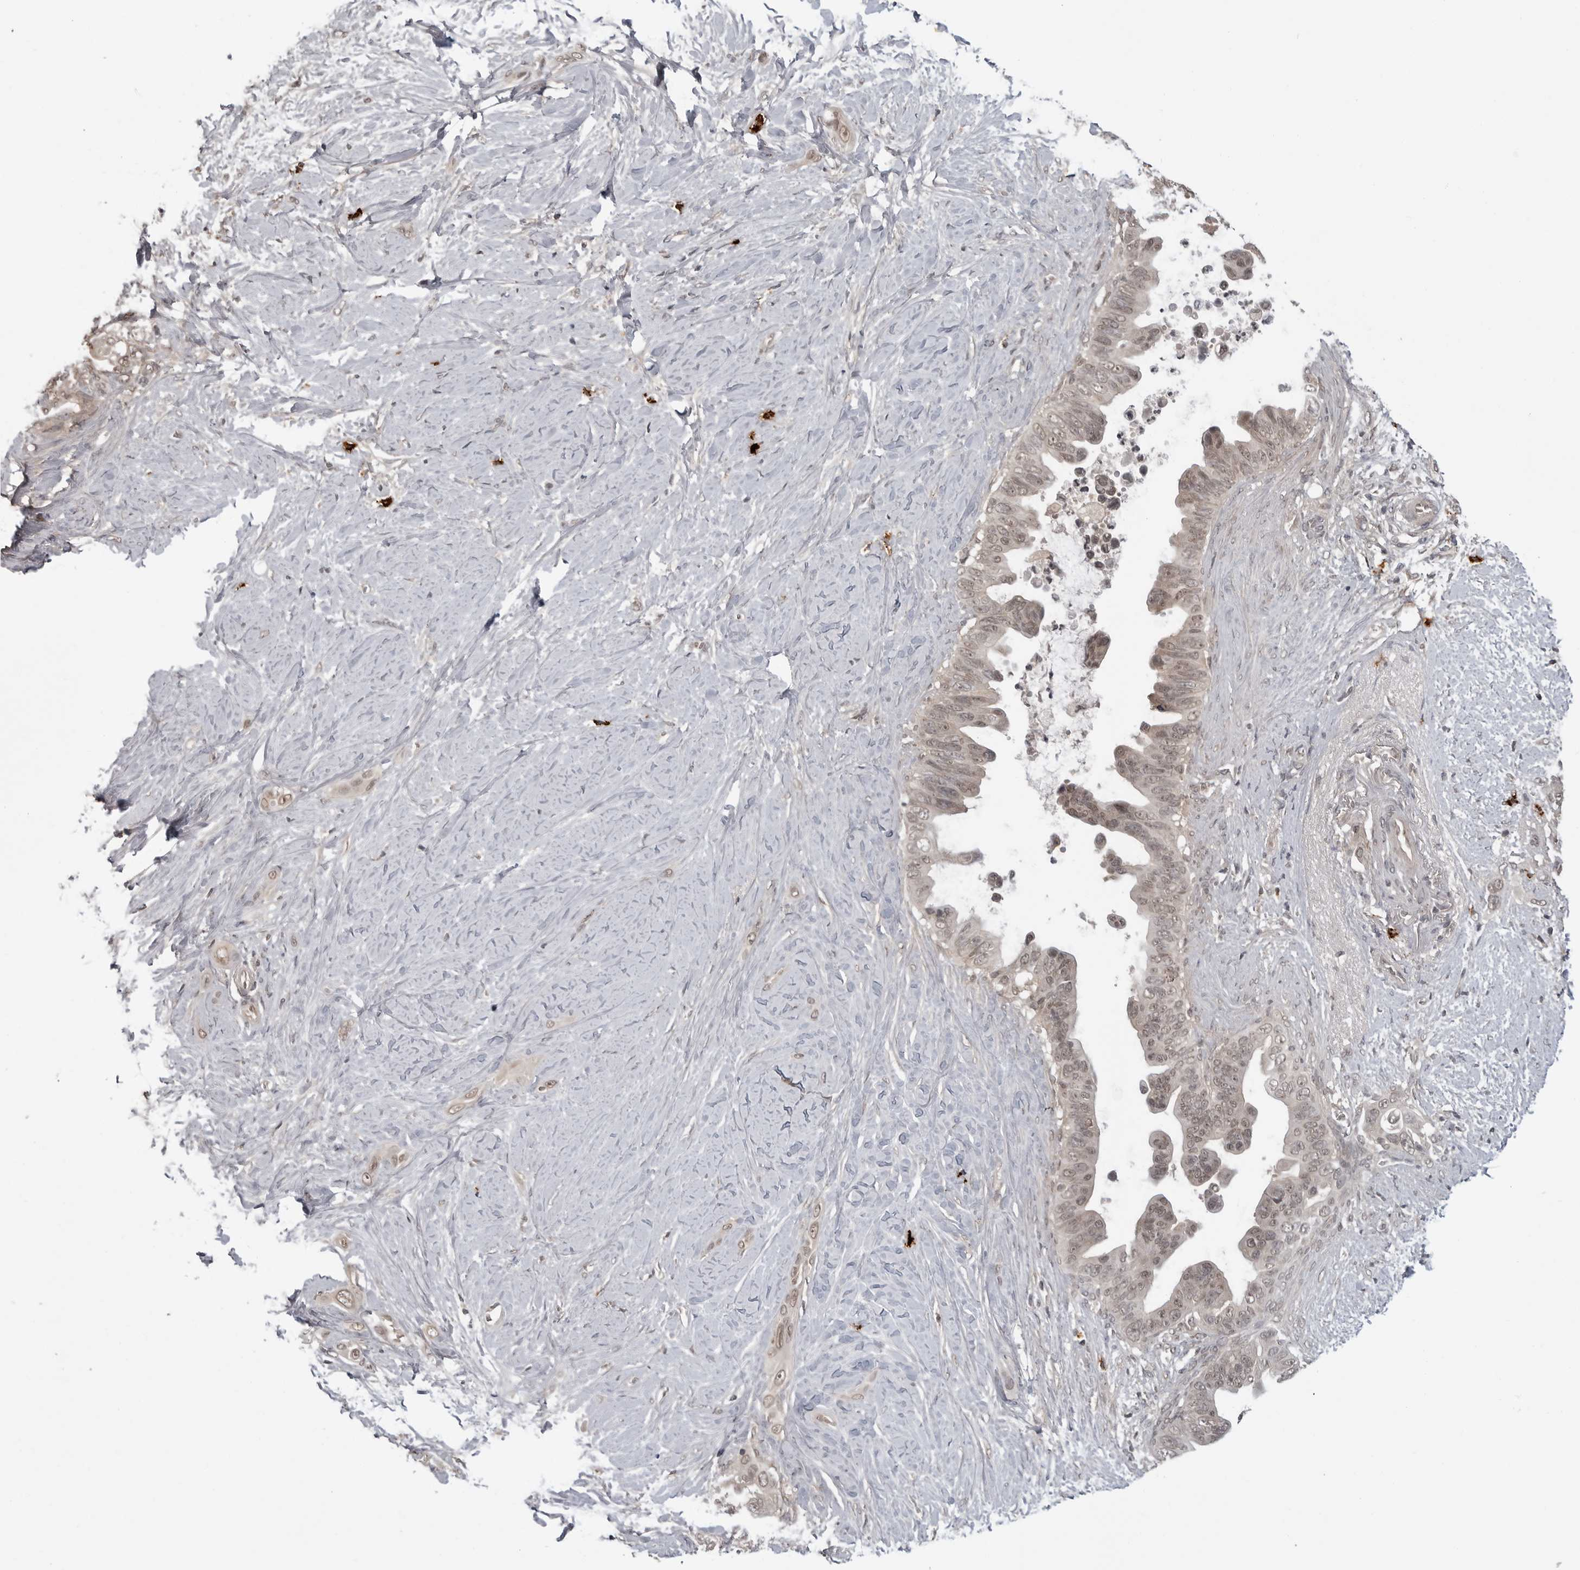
{"staining": {"intensity": "weak", "quantity": "25%-75%", "location": "nuclear"}, "tissue": "pancreatic cancer", "cell_type": "Tumor cells", "image_type": "cancer", "snomed": [{"axis": "morphology", "description": "Adenocarcinoma, NOS"}, {"axis": "topography", "description": "Pancreas"}], "caption": "A brown stain labels weak nuclear positivity of a protein in adenocarcinoma (pancreatic) tumor cells. The staining was performed using DAB to visualize the protein expression in brown, while the nuclei were stained in blue with hematoxylin (Magnification: 20x).", "gene": "IL24", "patient": {"sex": "female", "age": 72}}